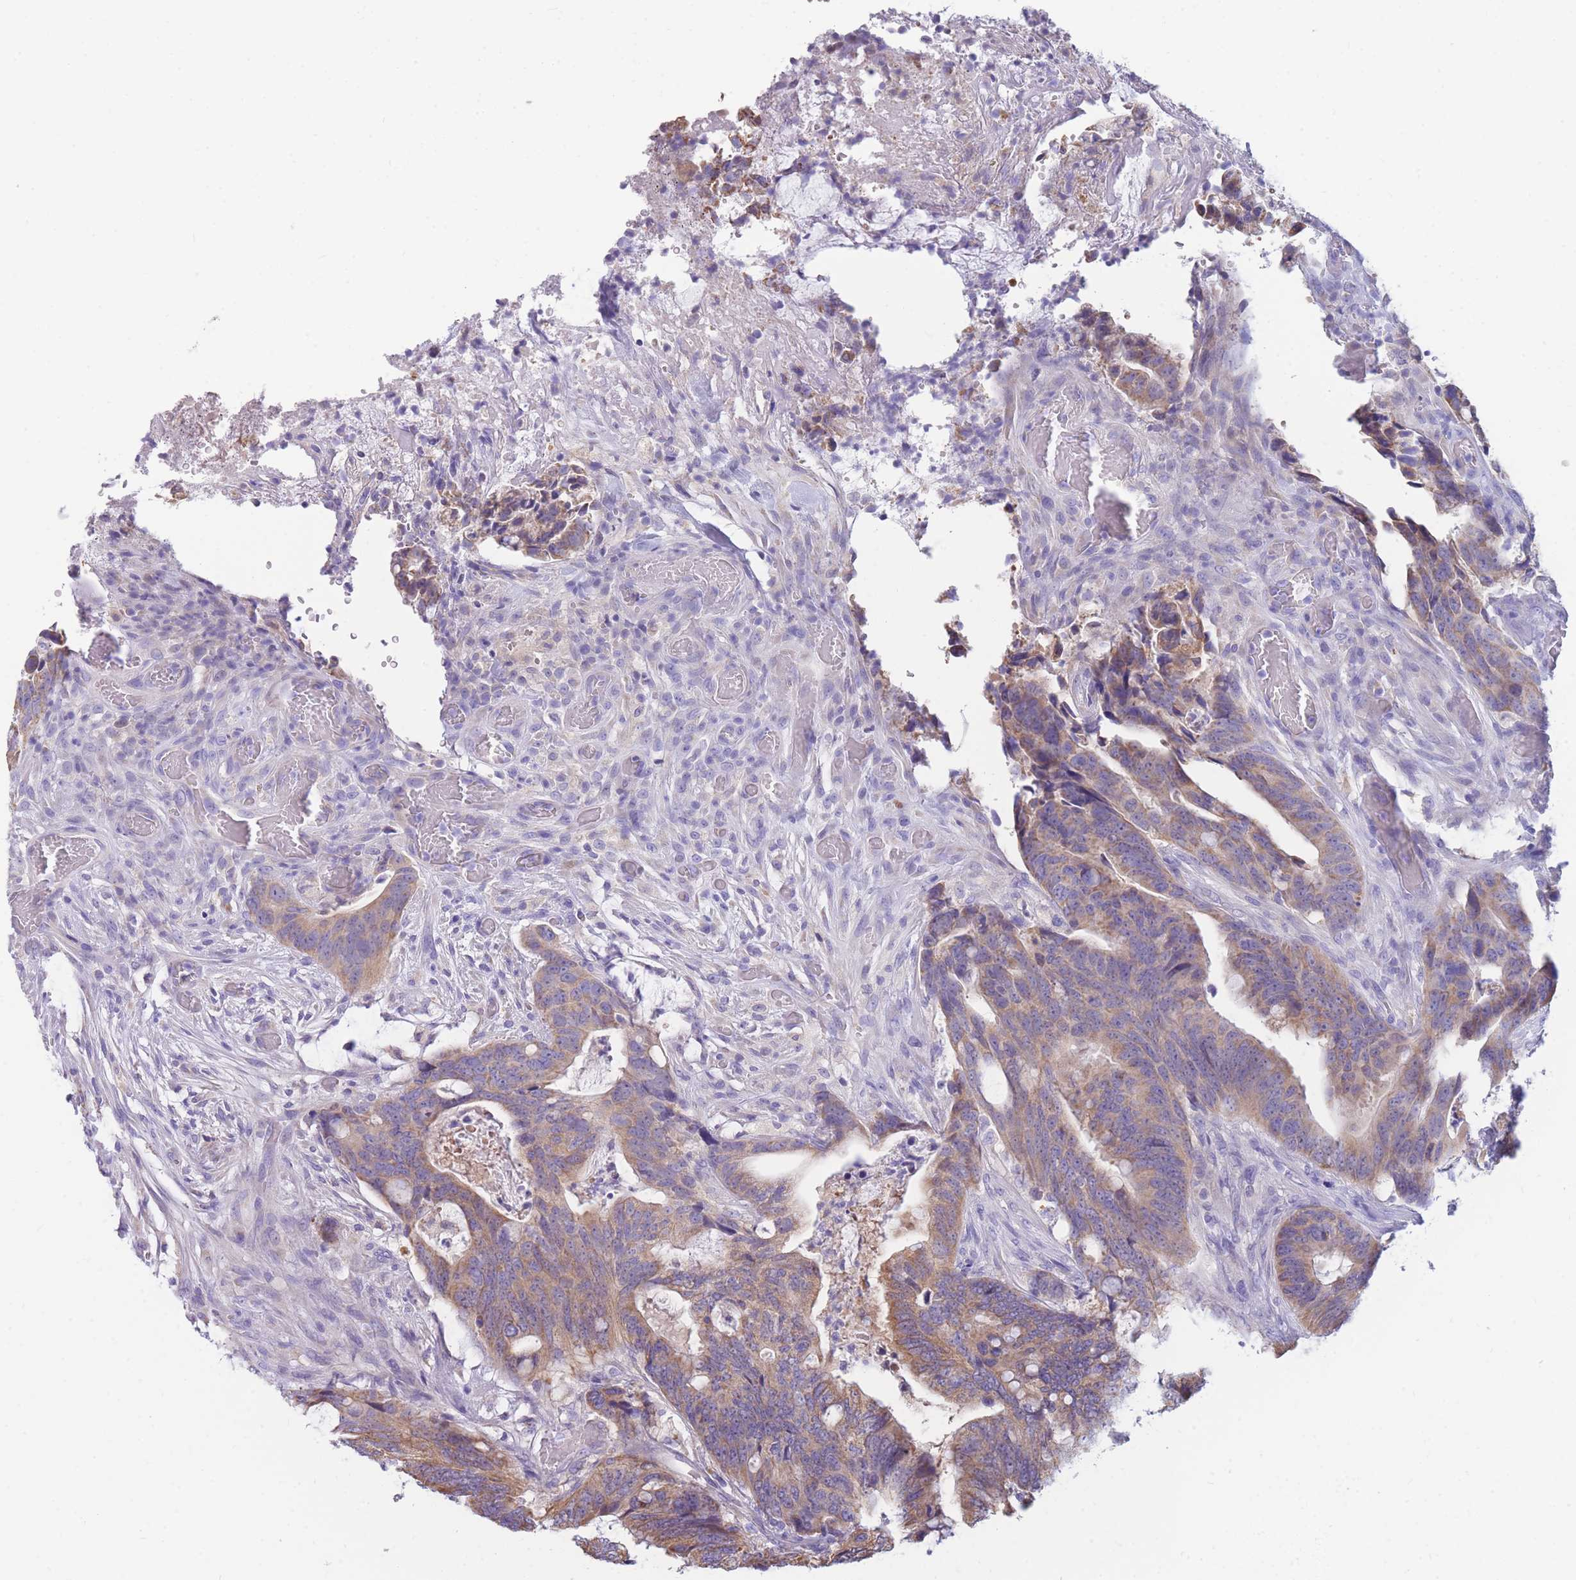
{"staining": {"intensity": "moderate", "quantity": ">75%", "location": "cytoplasmic/membranous"}, "tissue": "colorectal cancer", "cell_type": "Tumor cells", "image_type": "cancer", "snomed": [{"axis": "morphology", "description": "Adenocarcinoma, NOS"}, {"axis": "topography", "description": "Colon"}], "caption": "Immunohistochemistry (IHC) photomicrograph of adenocarcinoma (colorectal) stained for a protein (brown), which reveals medium levels of moderate cytoplasmic/membranous staining in about >75% of tumor cells.", "gene": "DHRS11", "patient": {"sex": "female", "age": 82}}